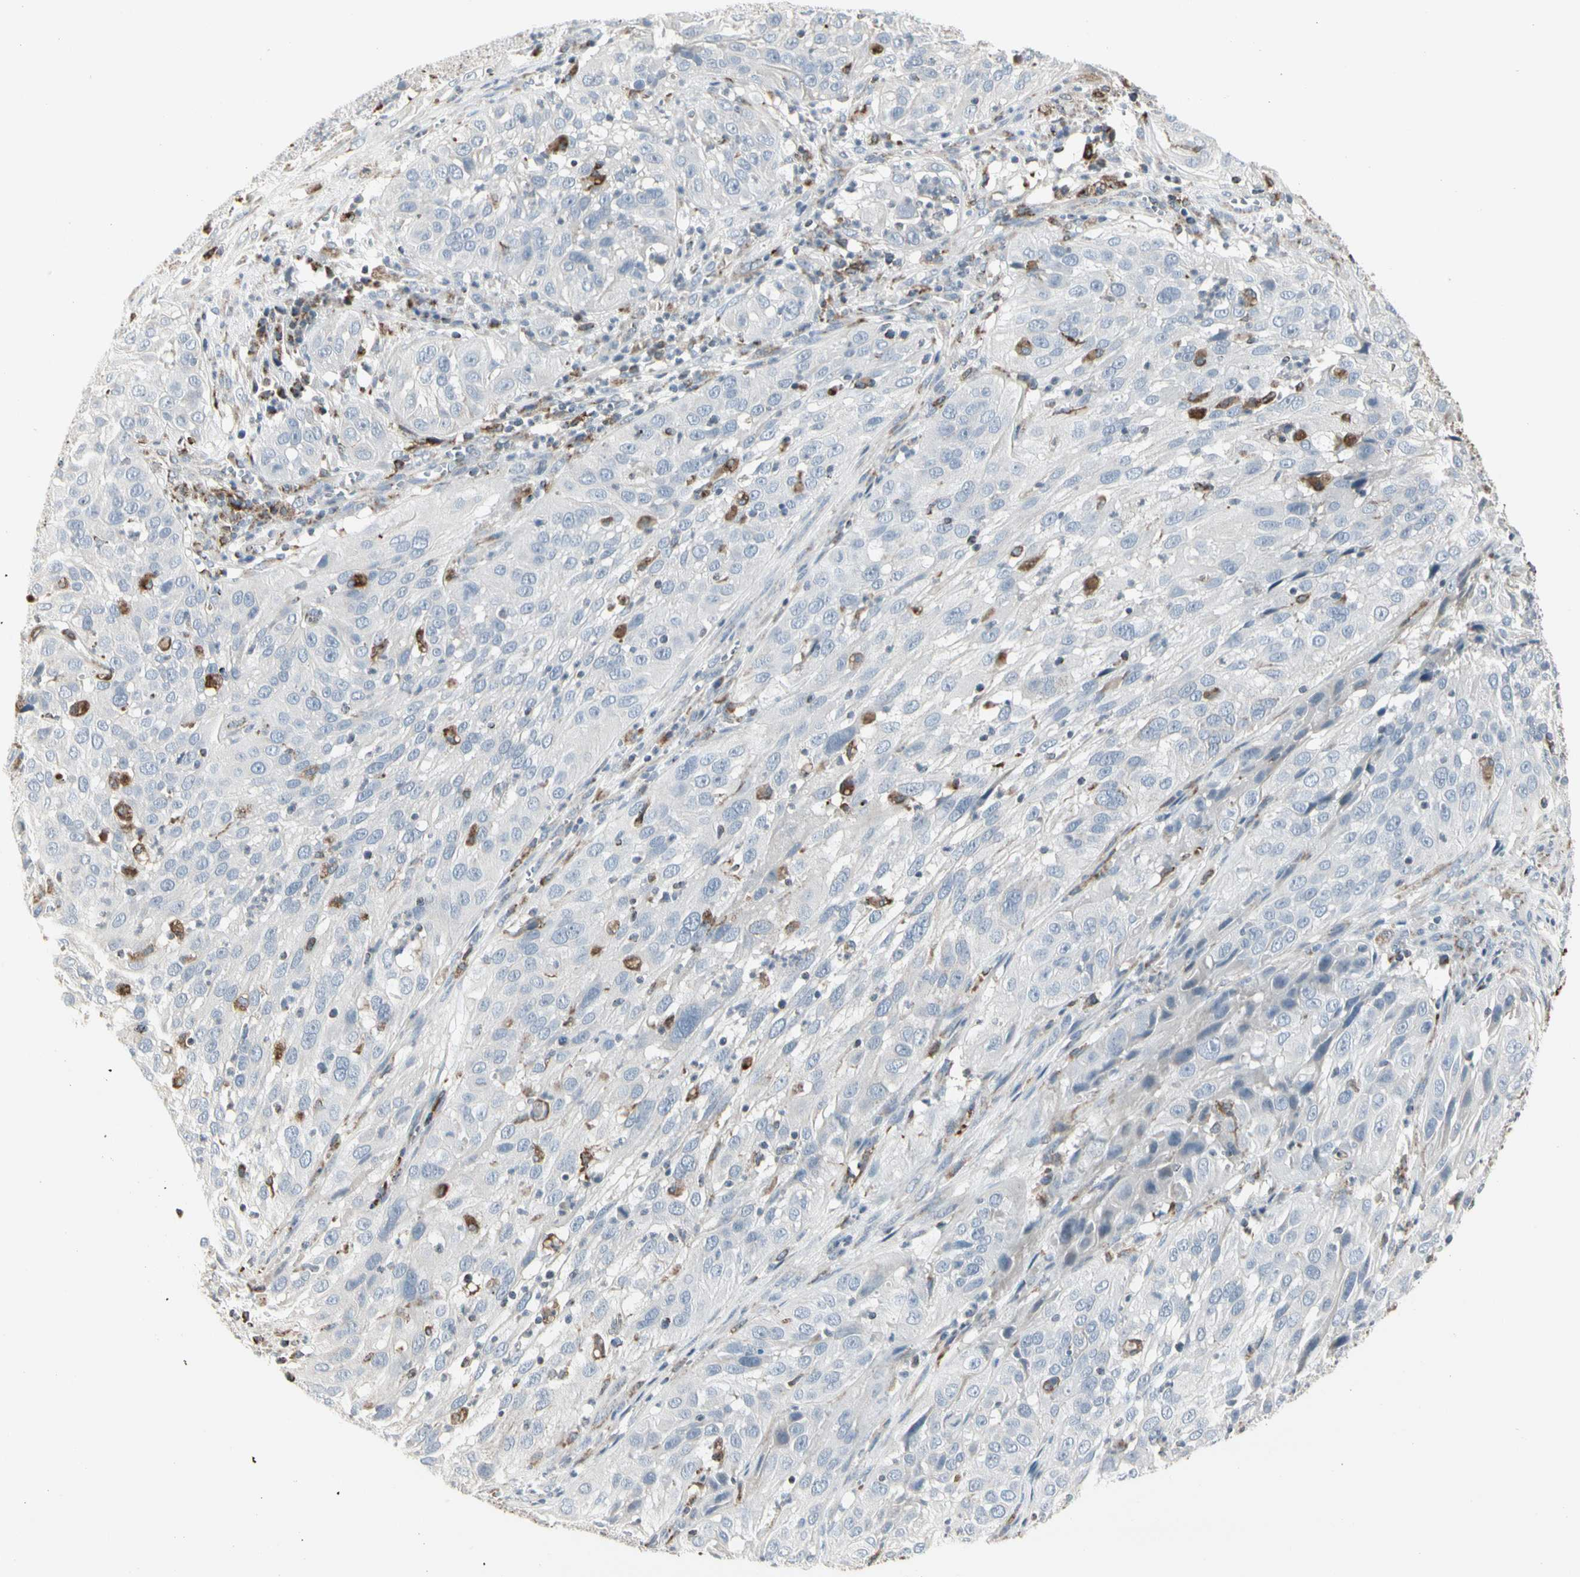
{"staining": {"intensity": "negative", "quantity": "none", "location": "none"}, "tissue": "cervical cancer", "cell_type": "Tumor cells", "image_type": "cancer", "snomed": [{"axis": "morphology", "description": "Squamous cell carcinoma, NOS"}, {"axis": "topography", "description": "Cervix"}], "caption": "Immunohistochemistry photomicrograph of neoplastic tissue: human squamous cell carcinoma (cervical) stained with DAB (3,3'-diaminobenzidine) exhibits no significant protein expression in tumor cells. (DAB (3,3'-diaminobenzidine) immunohistochemistry (IHC), high magnification).", "gene": "TMEM176A", "patient": {"sex": "female", "age": 32}}